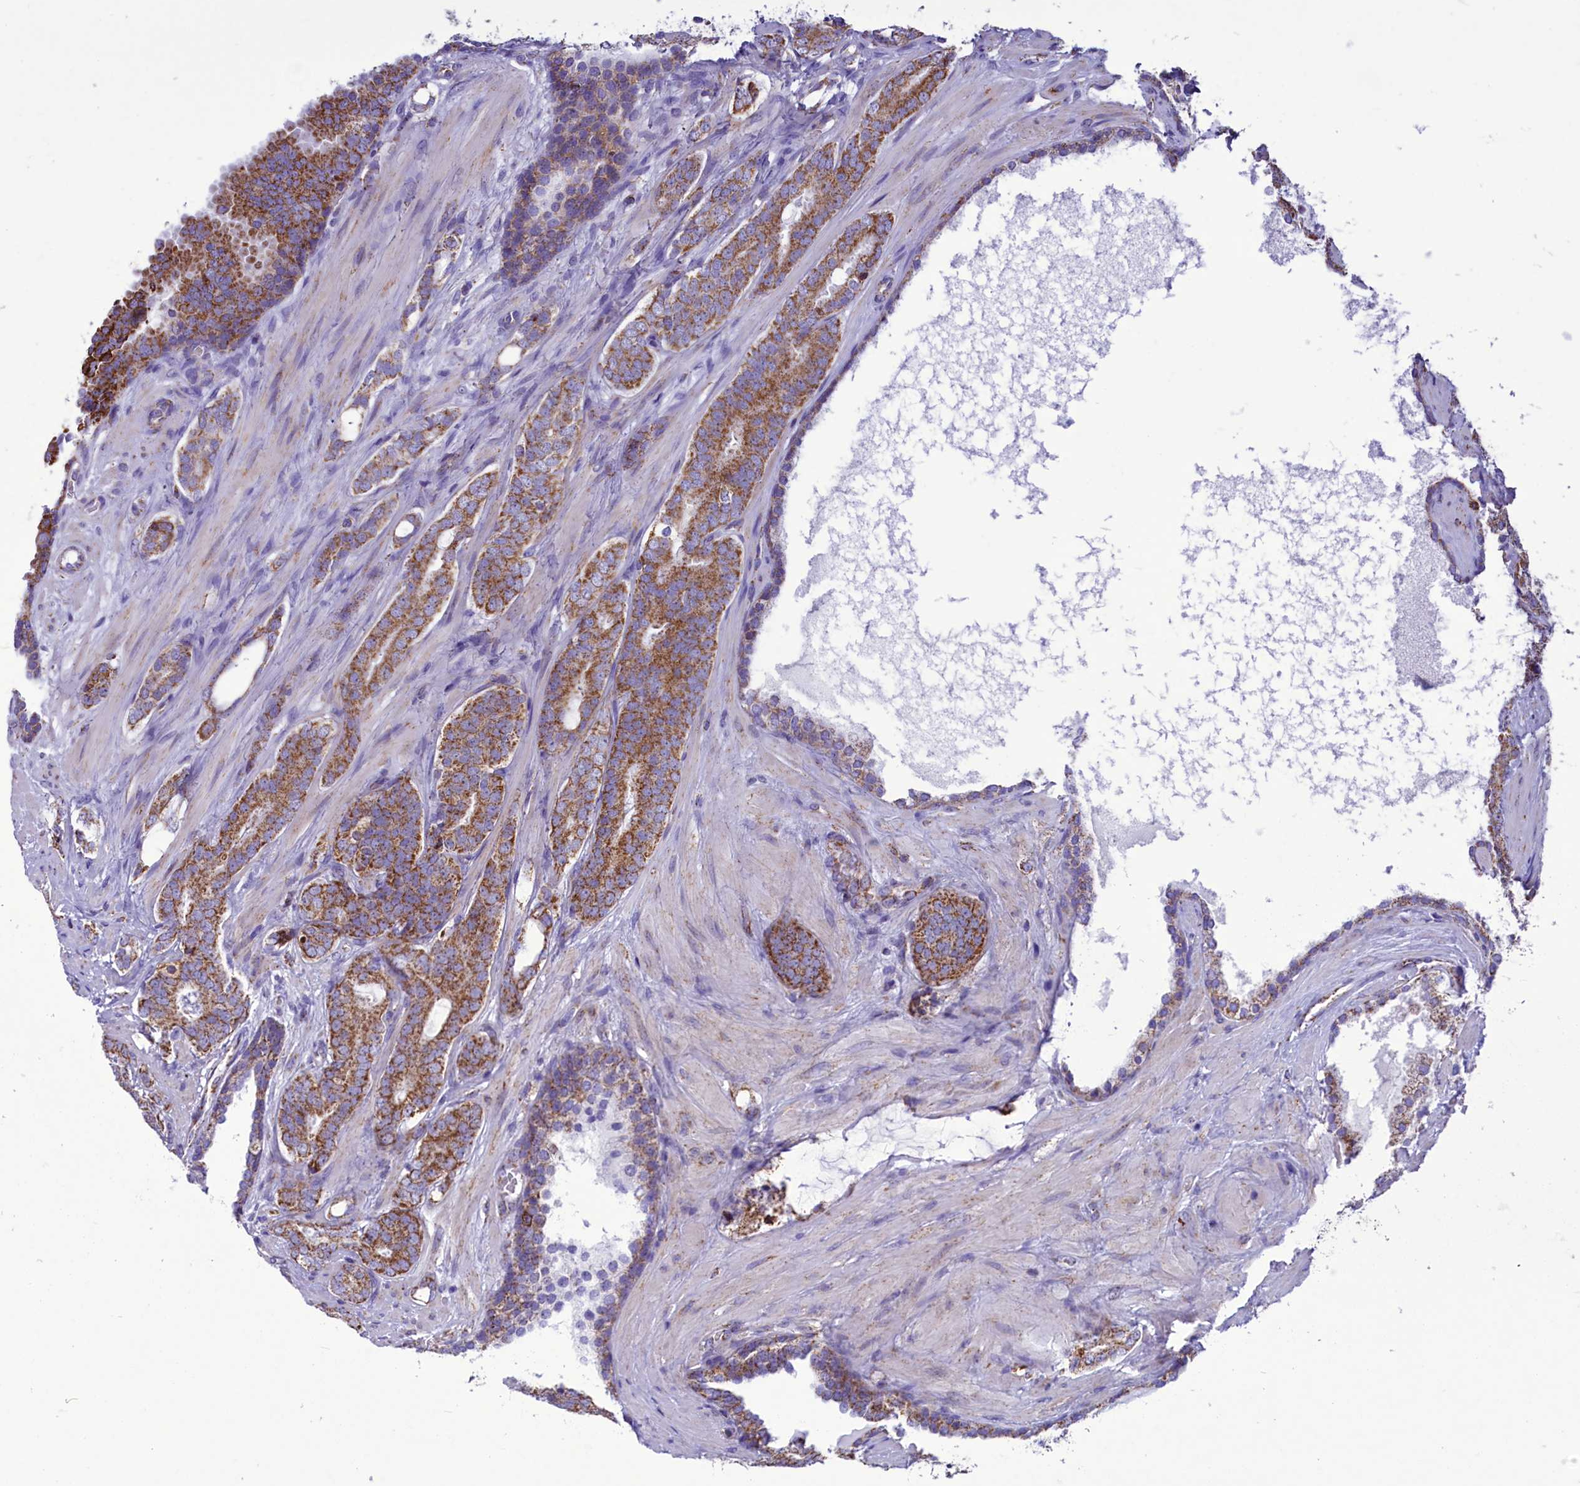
{"staining": {"intensity": "moderate", "quantity": "25%-75%", "location": "cytoplasmic/membranous"}, "tissue": "prostate cancer", "cell_type": "Tumor cells", "image_type": "cancer", "snomed": [{"axis": "morphology", "description": "Adenocarcinoma, High grade"}, {"axis": "topography", "description": "Prostate"}], "caption": "A photomicrograph showing moderate cytoplasmic/membranous staining in approximately 25%-75% of tumor cells in prostate cancer, as visualized by brown immunohistochemical staining.", "gene": "ICA1L", "patient": {"sex": "male", "age": 63}}